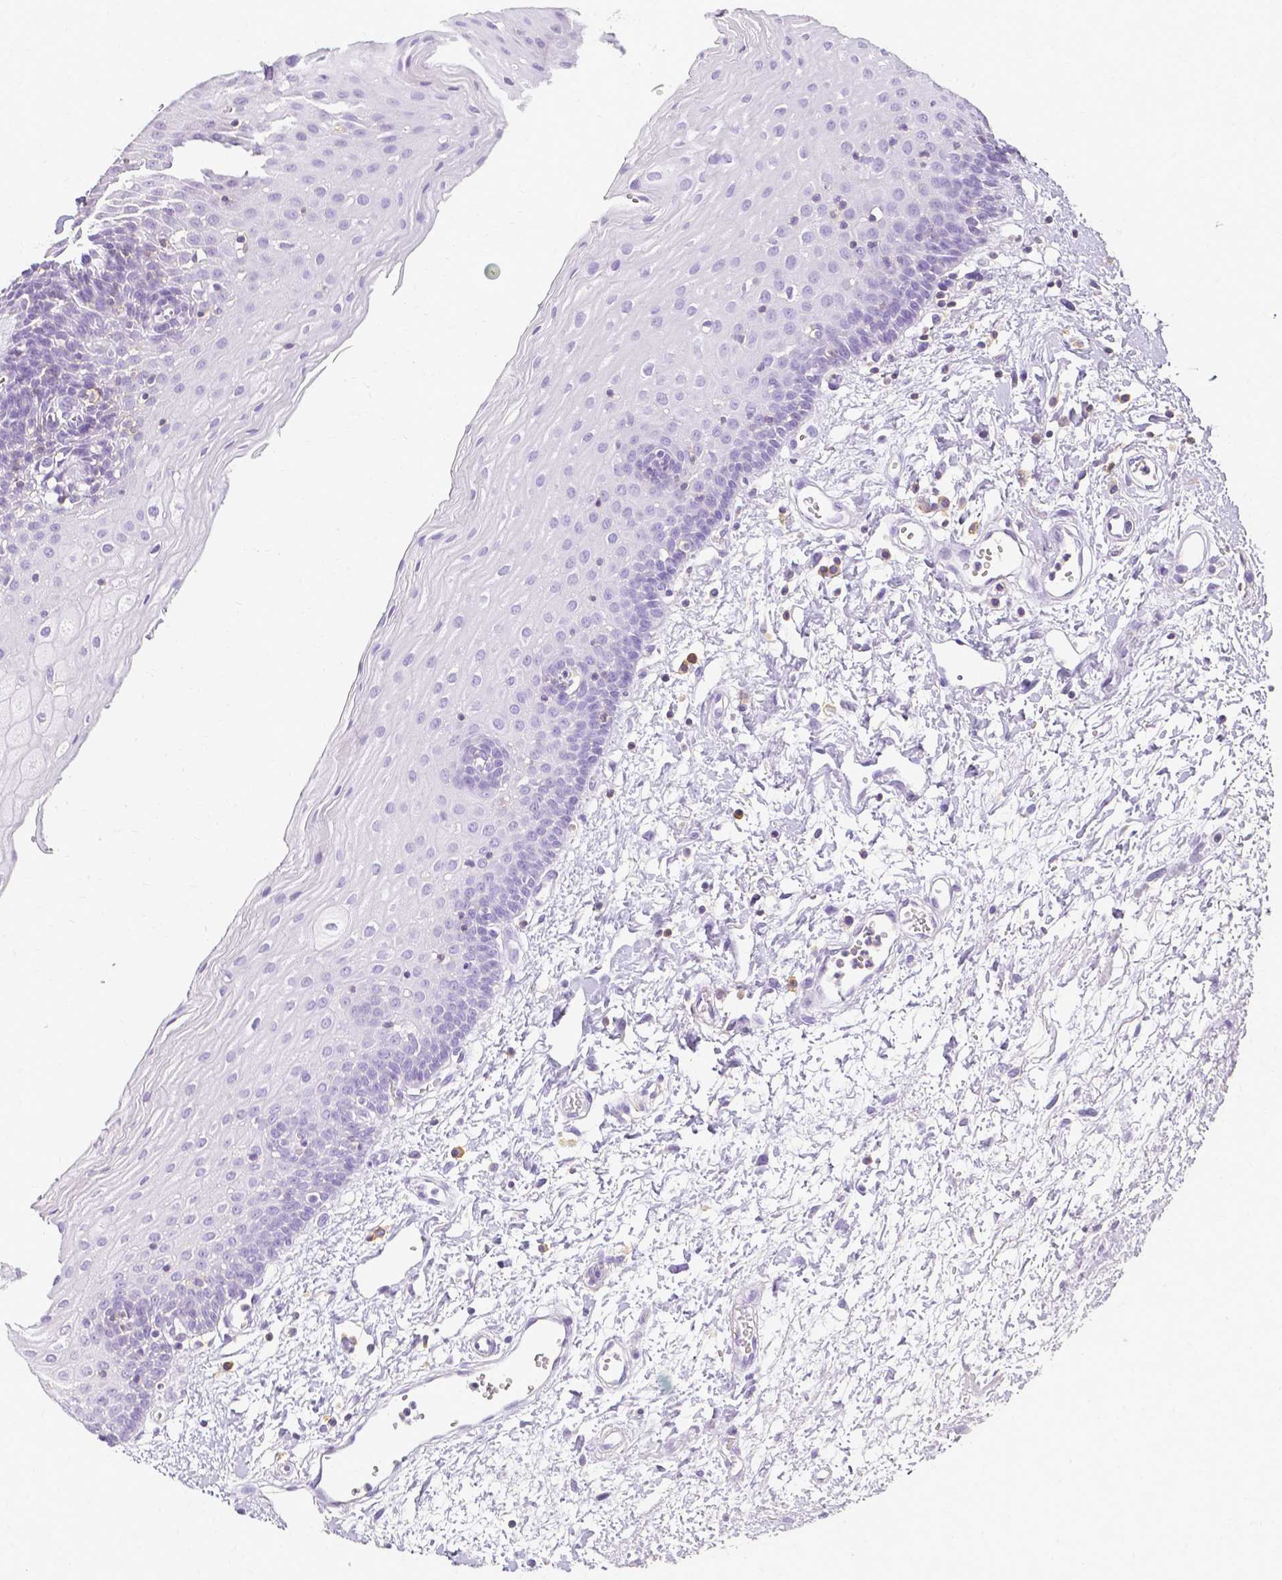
{"staining": {"intensity": "negative", "quantity": "none", "location": "none"}, "tissue": "oral mucosa", "cell_type": "Squamous epithelial cells", "image_type": "normal", "snomed": [{"axis": "morphology", "description": "Normal tissue, NOS"}, {"axis": "topography", "description": "Oral tissue"}], "caption": "DAB (3,3'-diaminobenzidine) immunohistochemical staining of unremarkable human oral mucosa exhibits no significant positivity in squamous epithelial cells.", "gene": "HSPA12A", "patient": {"sex": "female", "age": 43}}